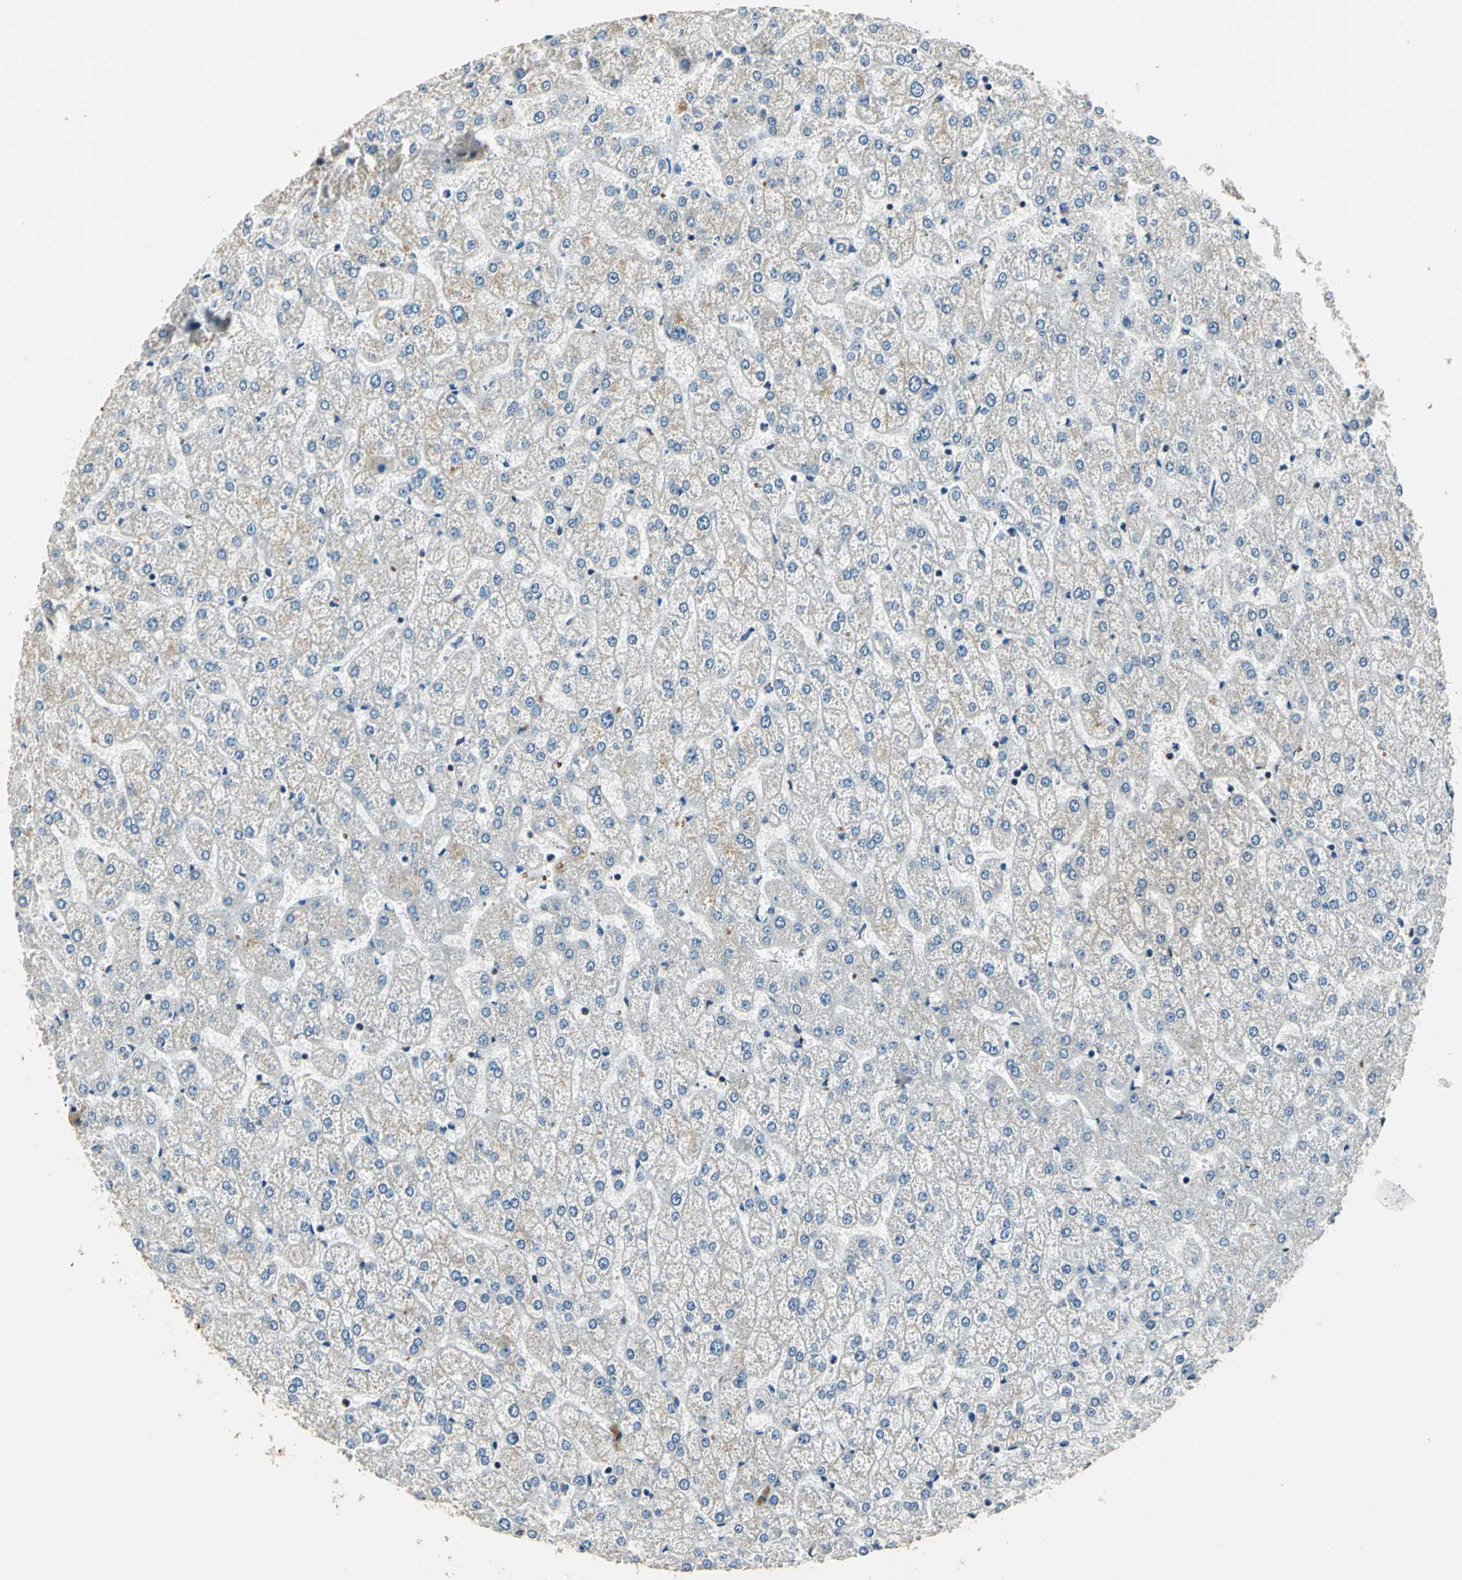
{"staining": {"intensity": "moderate", "quantity": "25%-75%", "location": "nuclear"}, "tissue": "liver", "cell_type": "Cholangiocytes", "image_type": "normal", "snomed": [{"axis": "morphology", "description": "Normal tissue, NOS"}, {"axis": "topography", "description": "Liver"}], "caption": "Cholangiocytes show medium levels of moderate nuclear positivity in about 25%-75% of cells in unremarkable human liver. (Brightfield microscopy of DAB IHC at high magnification).", "gene": "BCLAF1", "patient": {"sex": "female", "age": 32}}